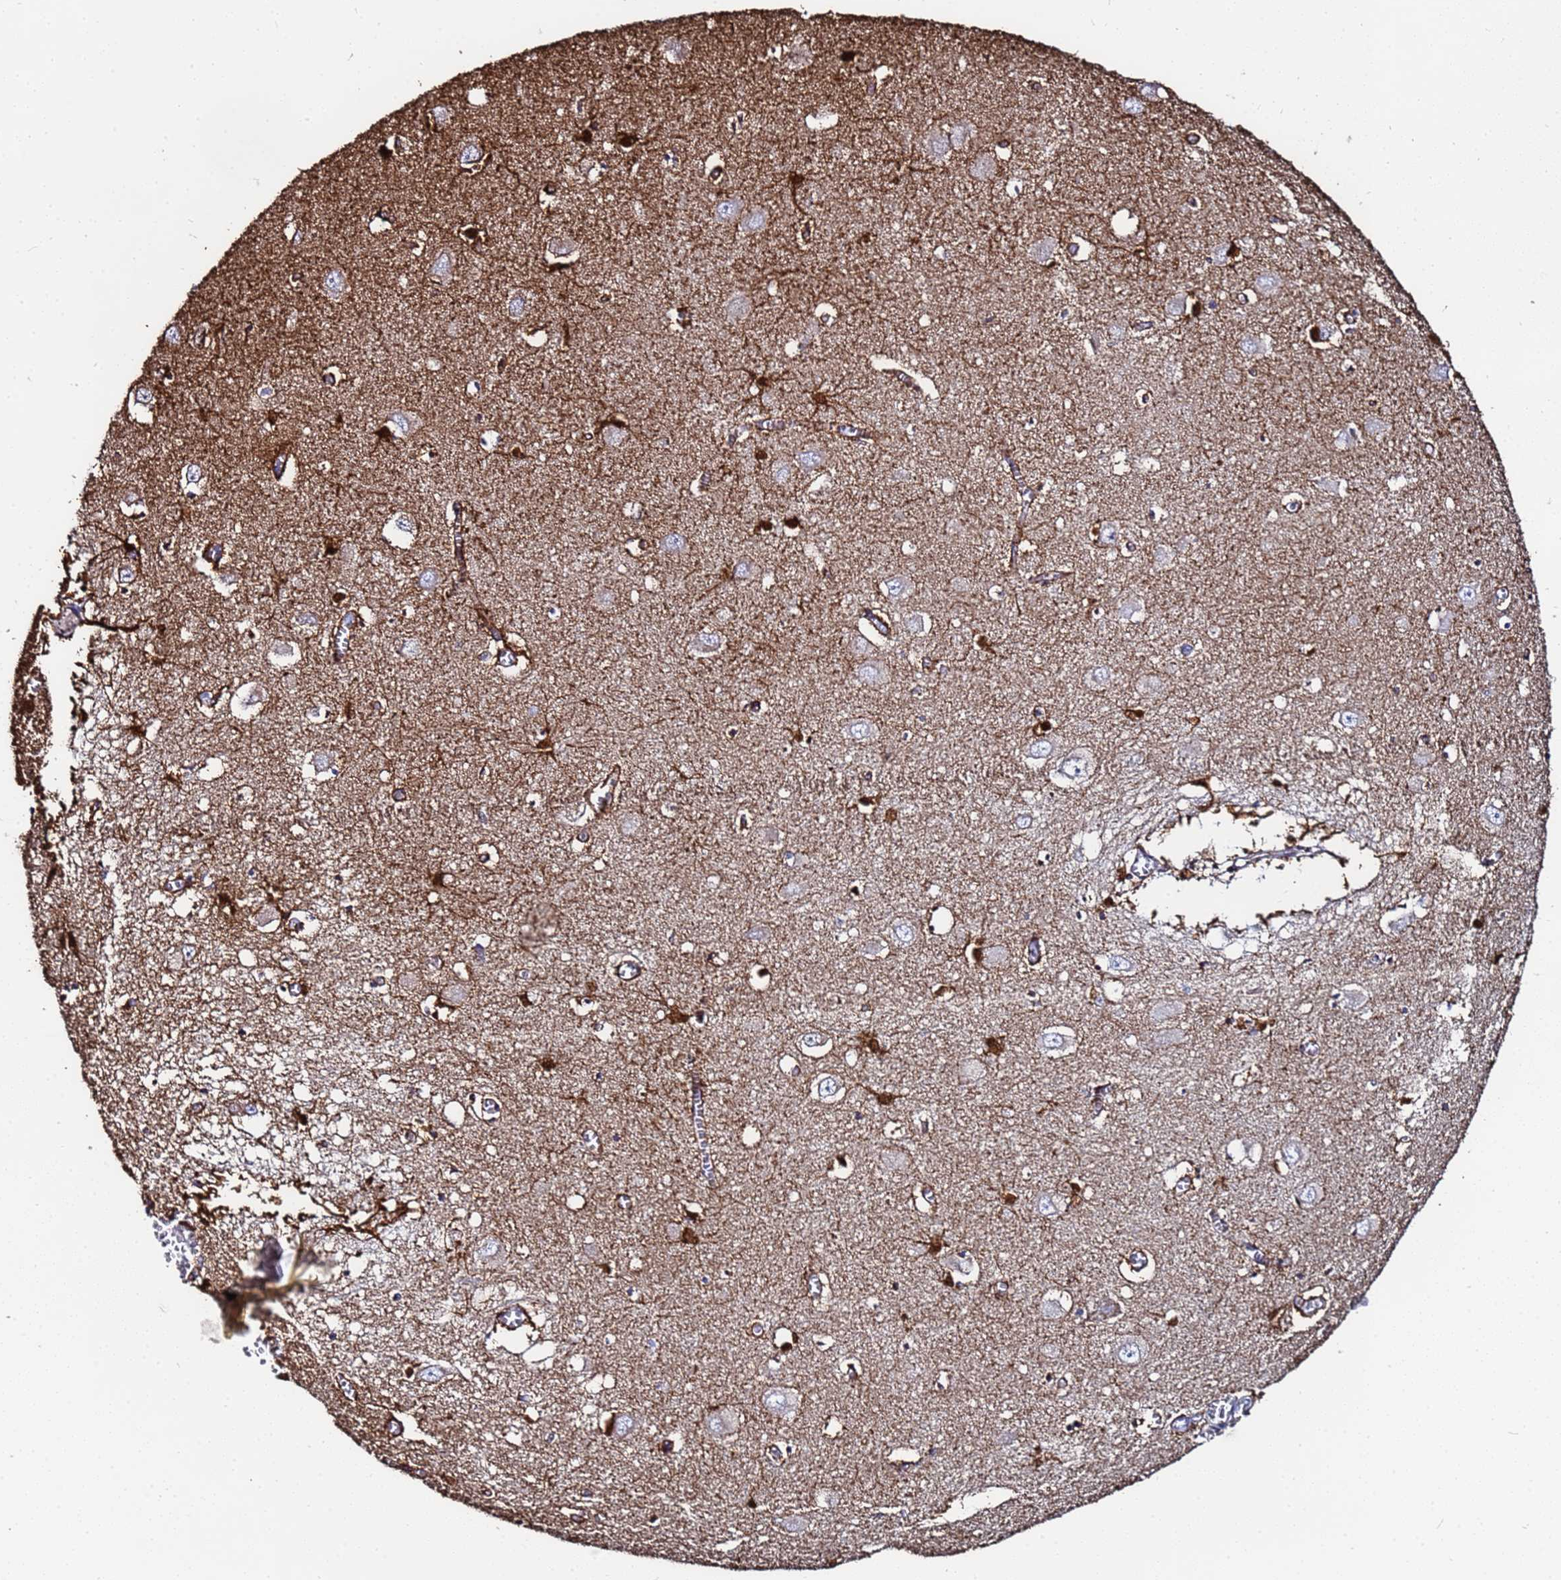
{"staining": {"intensity": "strong", "quantity": ">75%", "location": "cytoplasmic/membranous"}, "tissue": "hippocampus", "cell_type": "Glial cells", "image_type": "normal", "snomed": [{"axis": "morphology", "description": "Normal tissue, NOS"}, {"axis": "topography", "description": "Hippocampus"}], "caption": "Normal hippocampus shows strong cytoplasmic/membranous positivity in about >75% of glial cells, visualized by immunohistochemistry.", "gene": "GLUD1", "patient": {"sex": "male", "age": 70}}